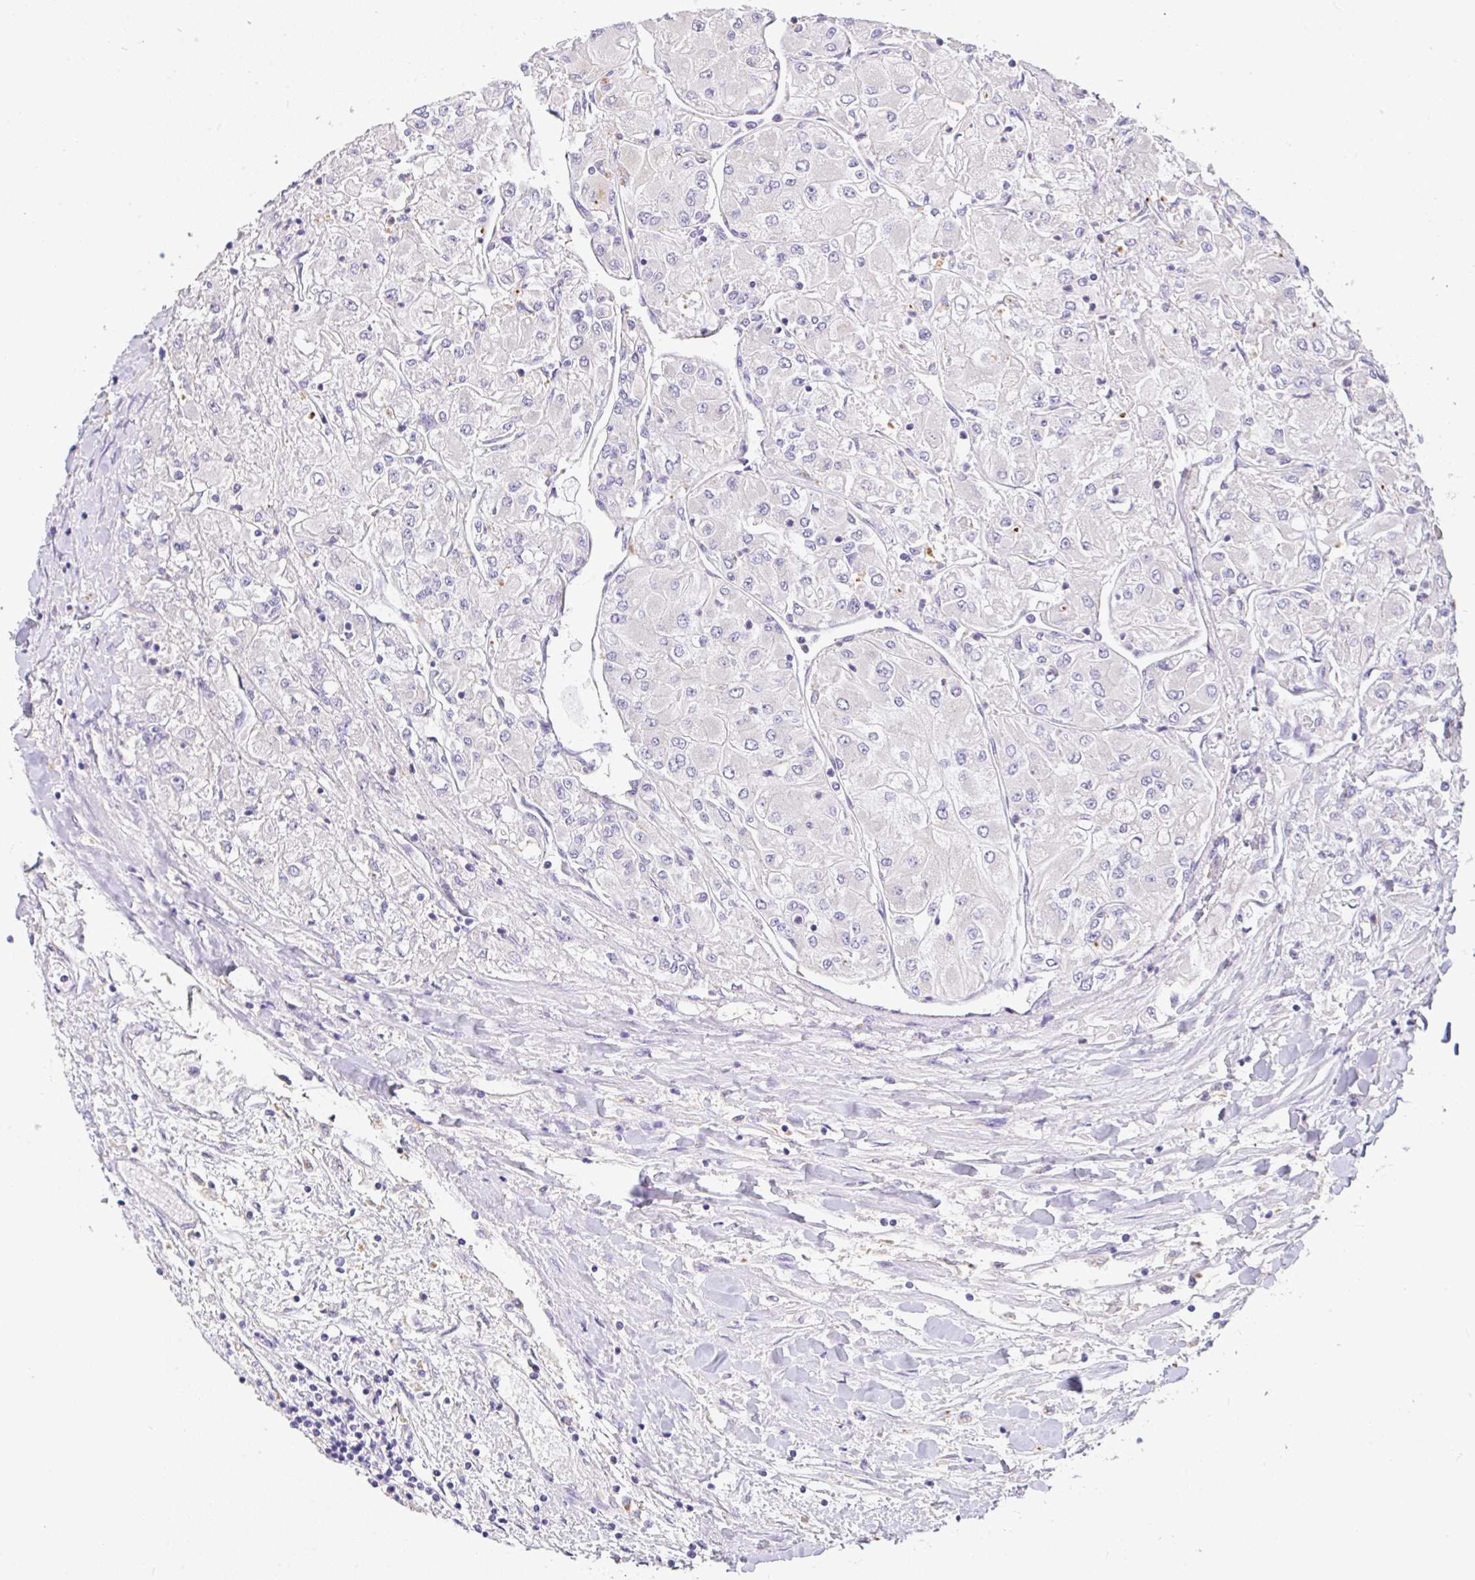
{"staining": {"intensity": "negative", "quantity": "none", "location": "none"}, "tissue": "renal cancer", "cell_type": "Tumor cells", "image_type": "cancer", "snomed": [{"axis": "morphology", "description": "Adenocarcinoma, NOS"}, {"axis": "topography", "description": "Kidney"}], "caption": "IHC photomicrograph of renal adenocarcinoma stained for a protein (brown), which reveals no staining in tumor cells.", "gene": "EPN3", "patient": {"sex": "male", "age": 80}}